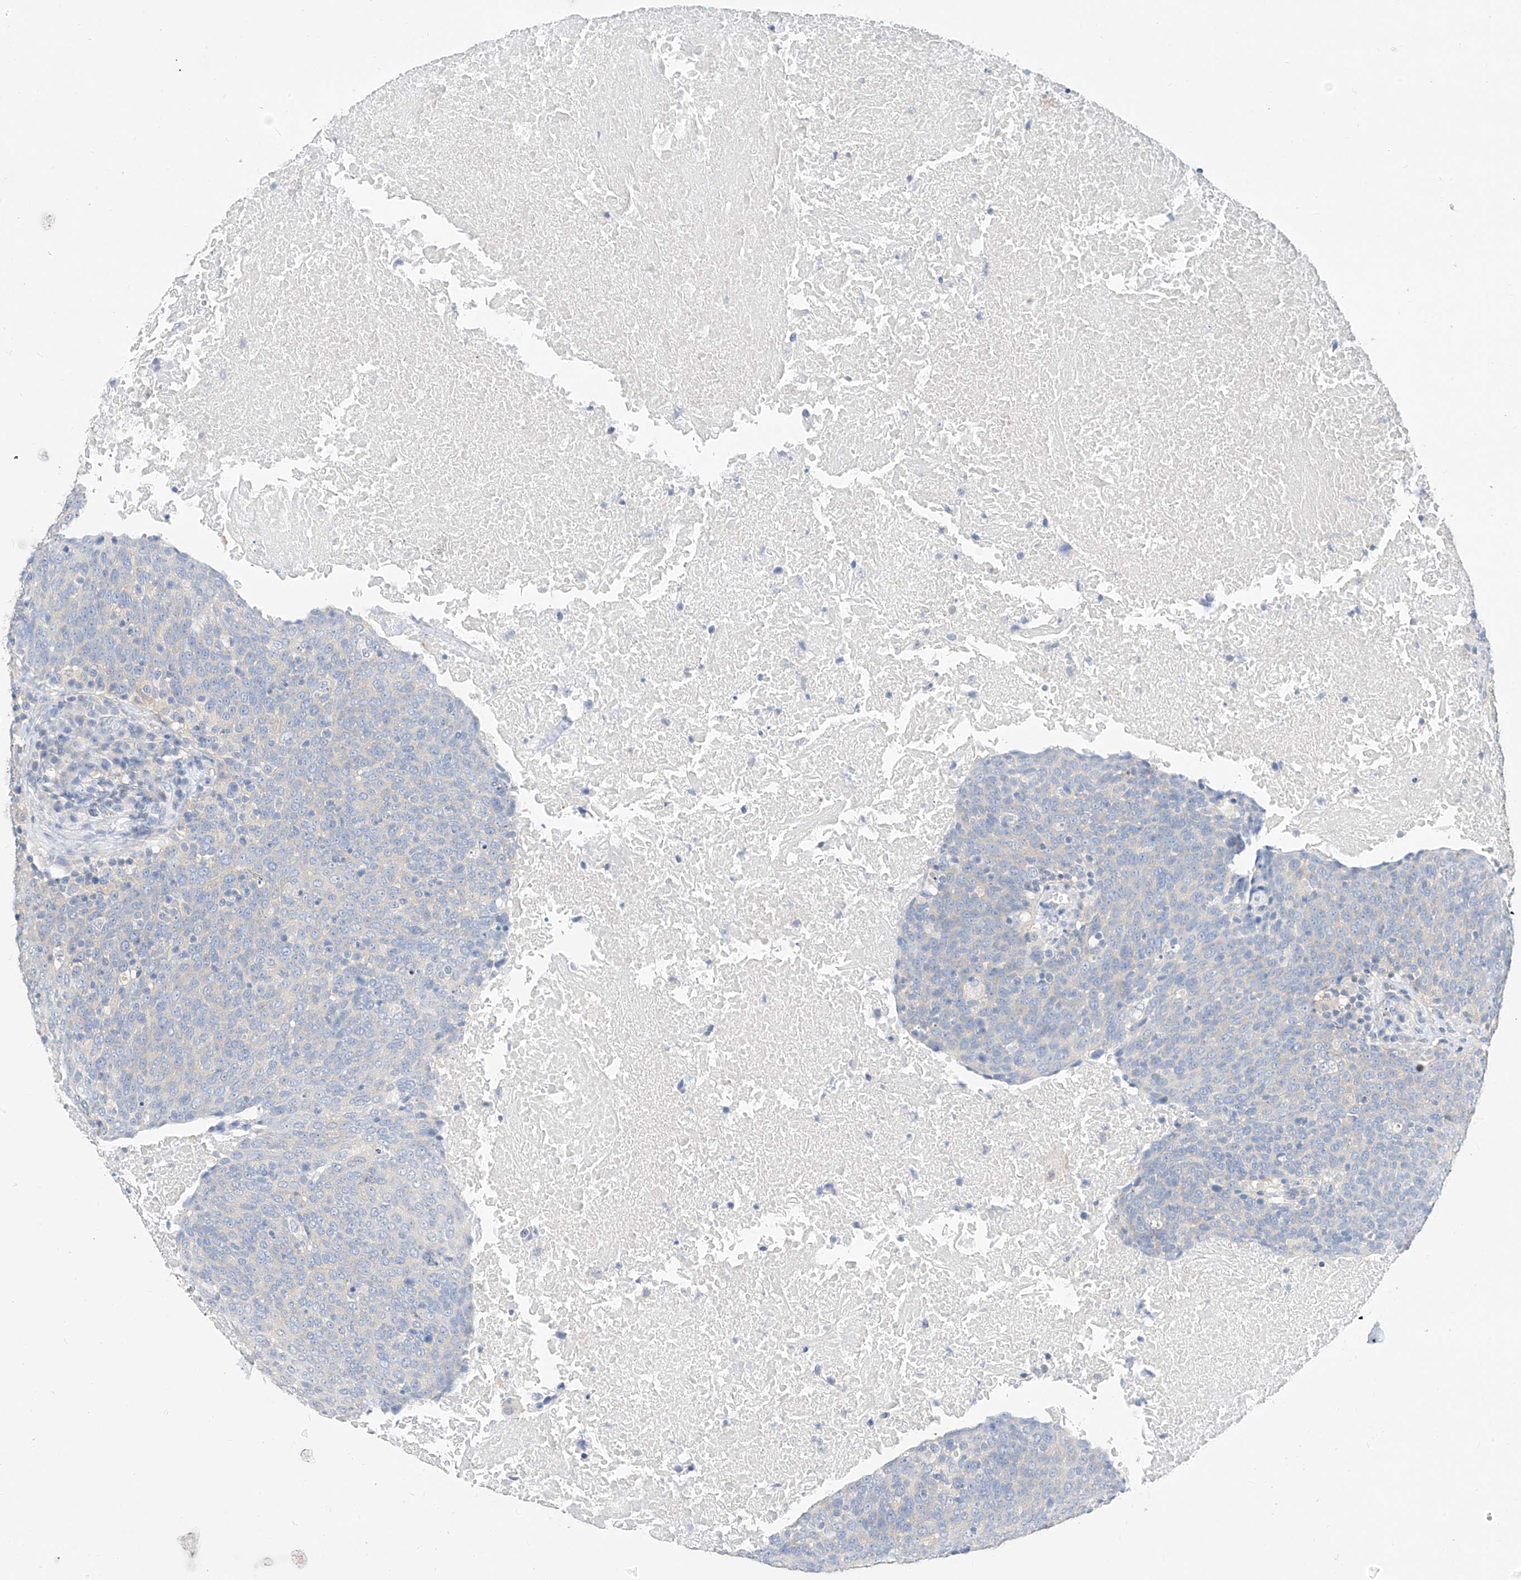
{"staining": {"intensity": "negative", "quantity": "none", "location": "none"}, "tissue": "head and neck cancer", "cell_type": "Tumor cells", "image_type": "cancer", "snomed": [{"axis": "morphology", "description": "Squamous cell carcinoma, NOS"}, {"axis": "morphology", "description": "Squamous cell carcinoma, metastatic, NOS"}, {"axis": "topography", "description": "Lymph node"}, {"axis": "topography", "description": "Head-Neck"}], "caption": "Head and neck cancer (metastatic squamous cell carcinoma) stained for a protein using IHC displays no expression tumor cells.", "gene": "ZZEF1", "patient": {"sex": "male", "age": 62}}